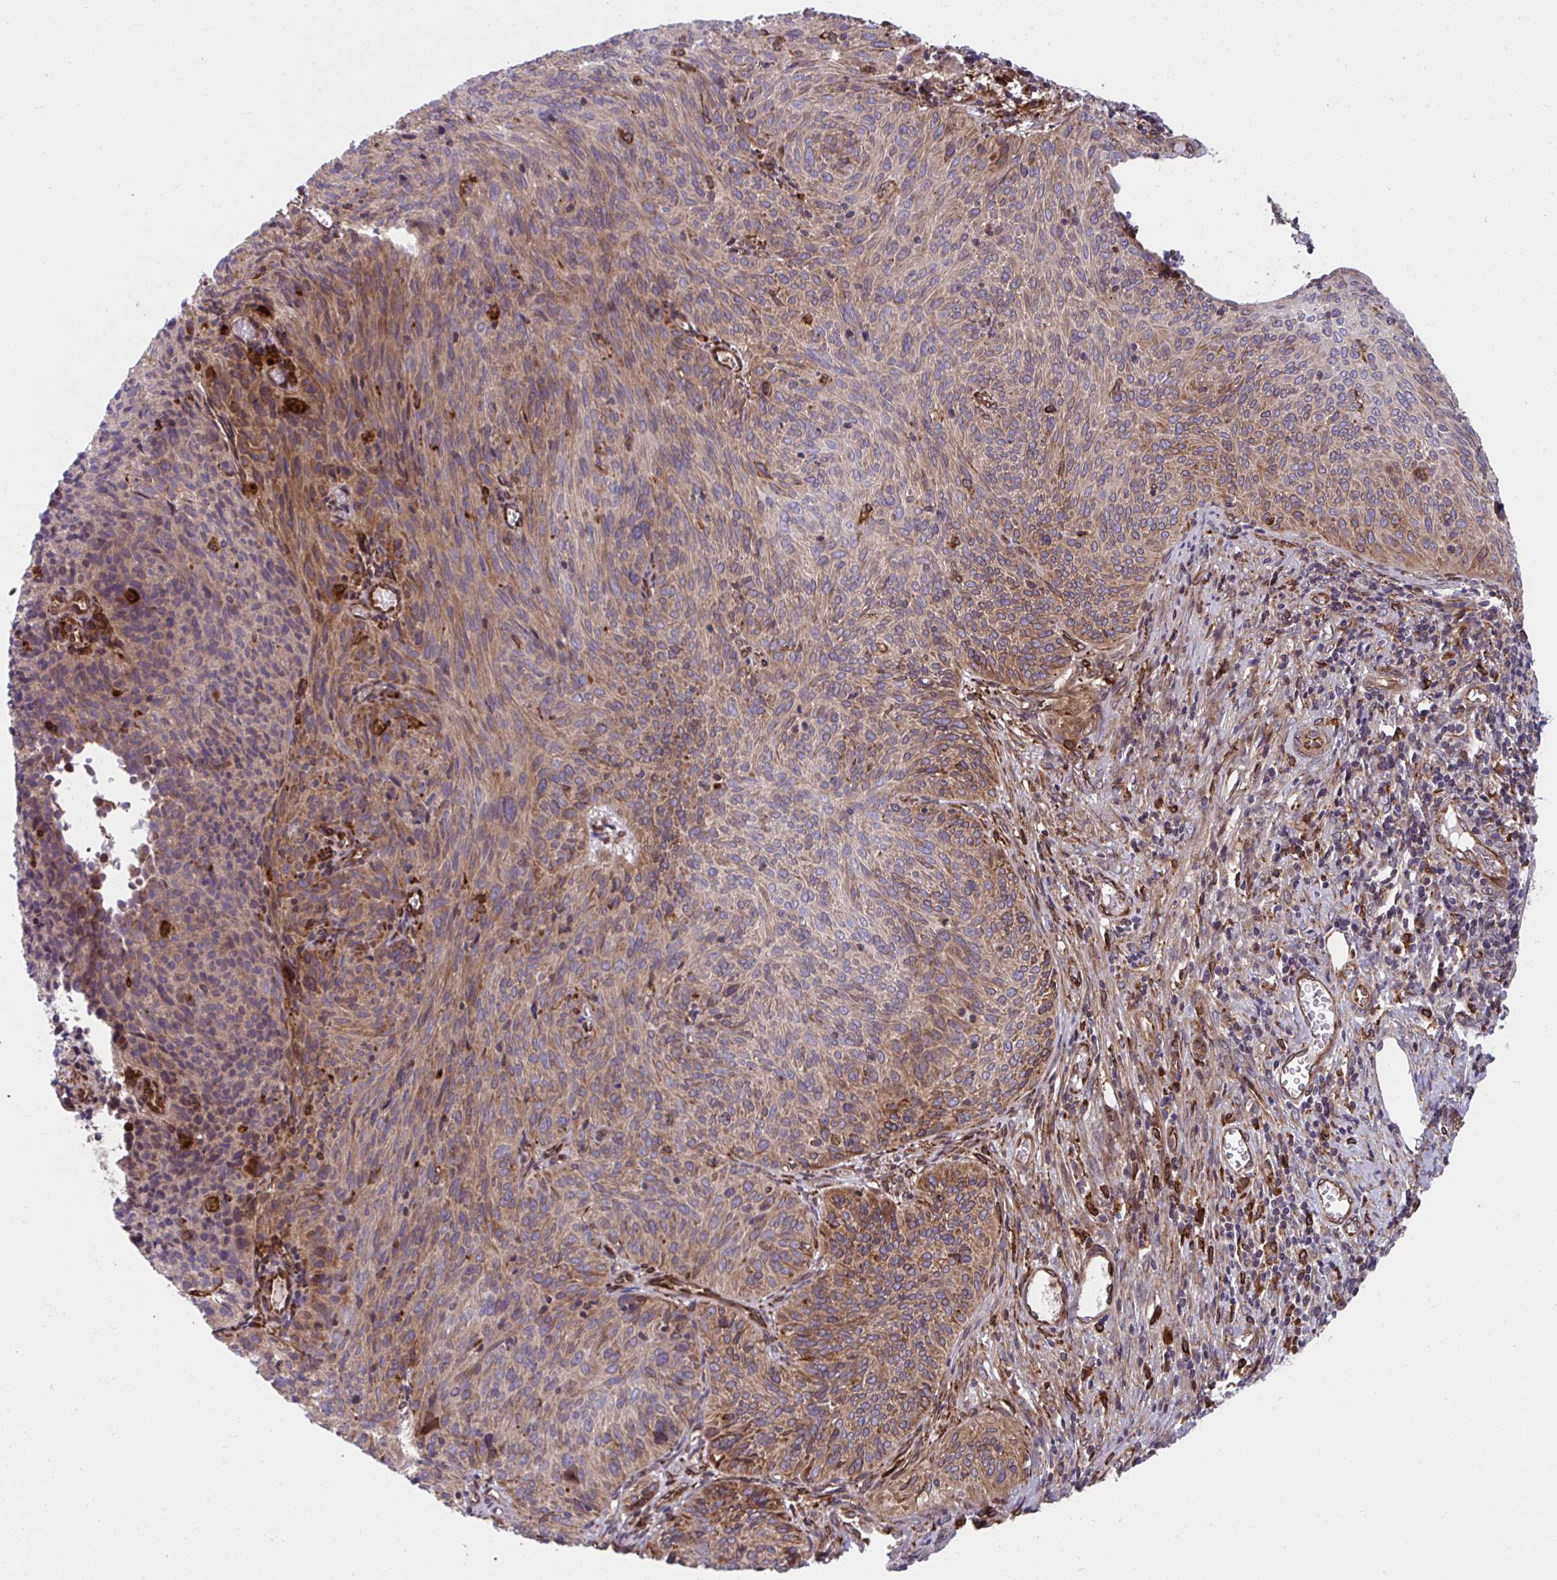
{"staining": {"intensity": "weak", "quantity": "25%-75%", "location": "cytoplasmic/membranous"}, "tissue": "cervical cancer", "cell_type": "Tumor cells", "image_type": "cancer", "snomed": [{"axis": "morphology", "description": "Squamous cell carcinoma, NOS"}, {"axis": "topography", "description": "Cervix"}], "caption": "IHC staining of cervical cancer, which exhibits low levels of weak cytoplasmic/membranous expression in approximately 25%-75% of tumor cells indicating weak cytoplasmic/membranous protein staining. The staining was performed using DAB (brown) for protein detection and nuclei were counterstained in hematoxylin (blue).", "gene": "STIM2", "patient": {"sex": "female", "age": 49}}